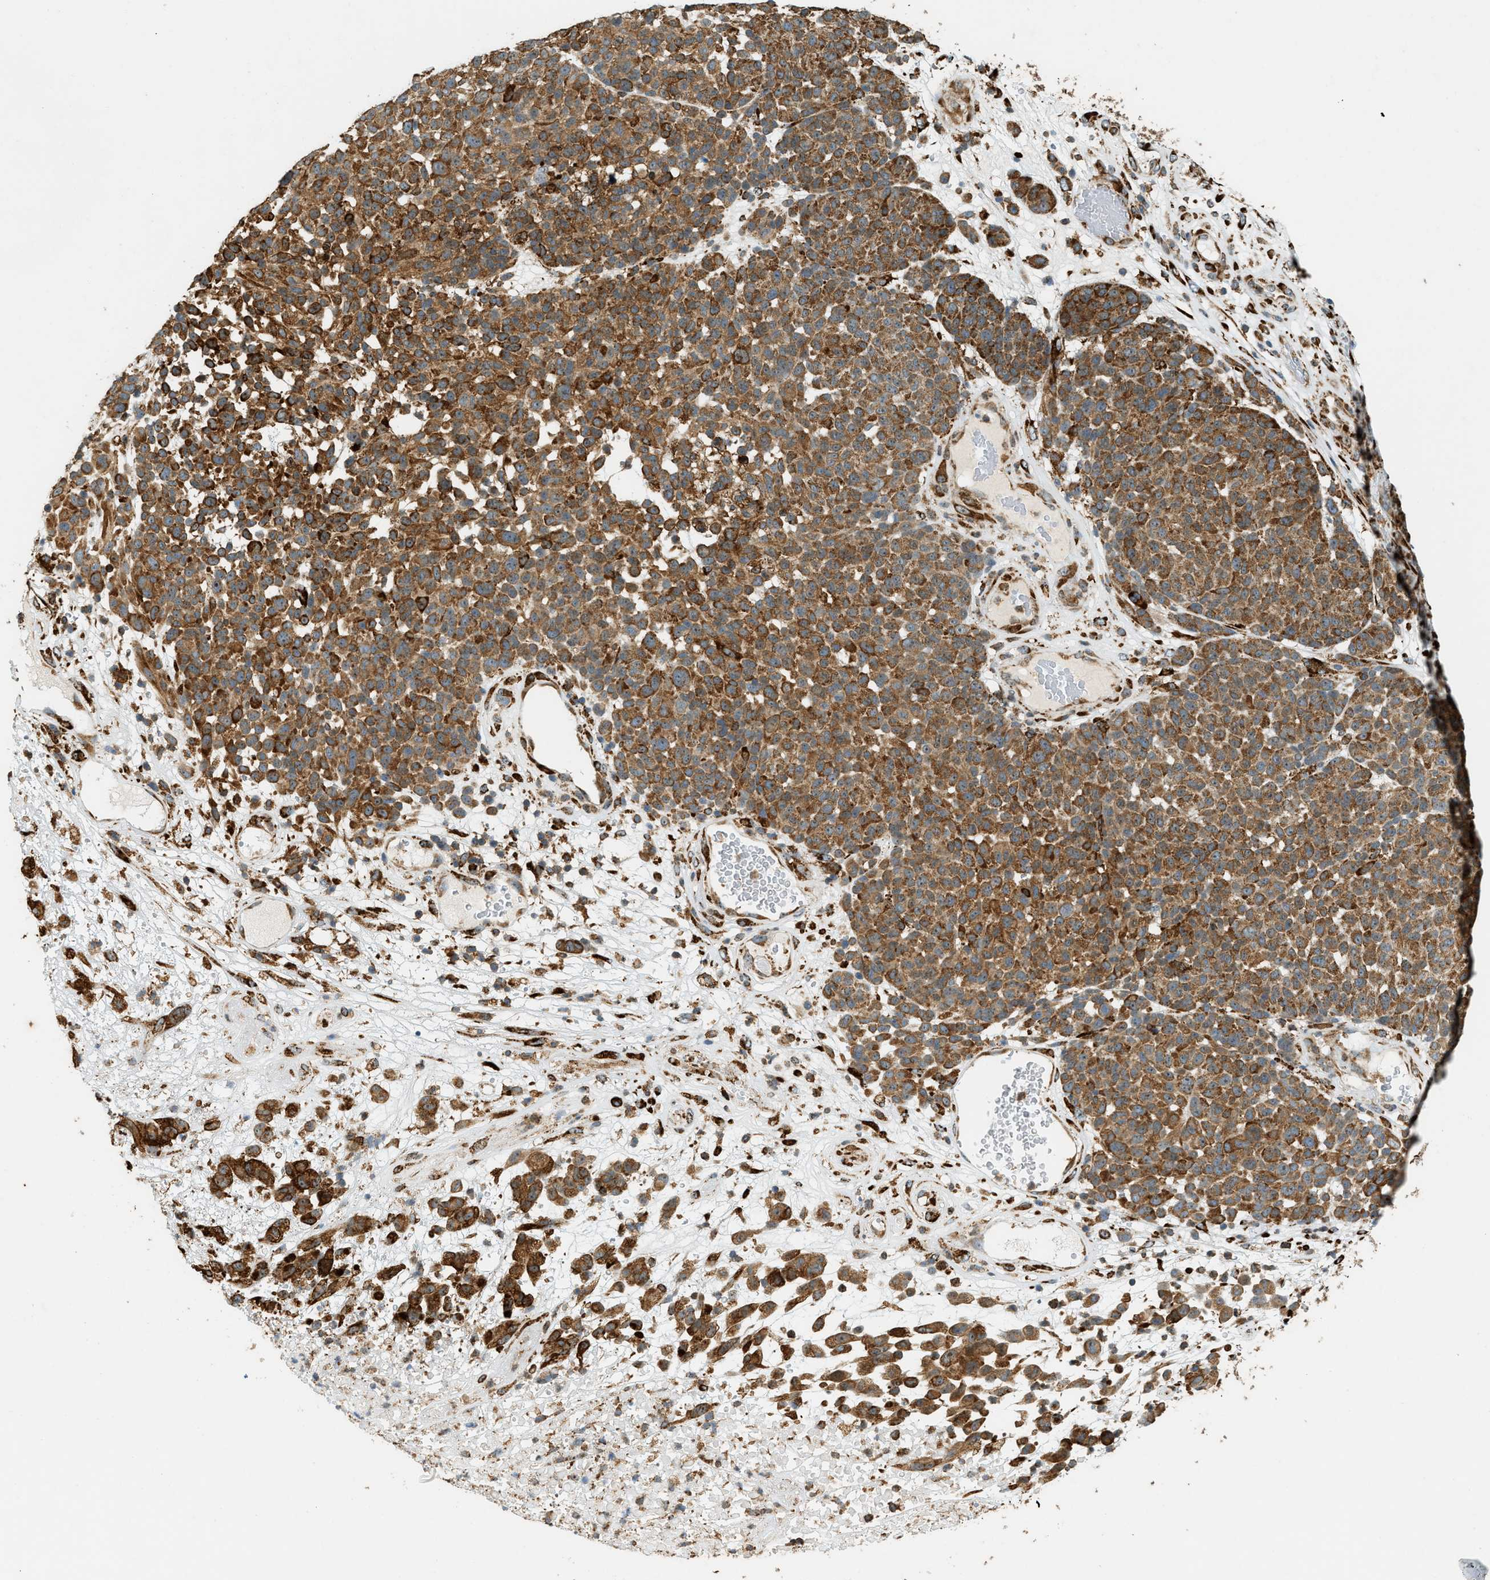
{"staining": {"intensity": "strong", "quantity": ">75%", "location": "cytoplasmic/membranous"}, "tissue": "melanoma", "cell_type": "Tumor cells", "image_type": "cancer", "snomed": [{"axis": "morphology", "description": "Malignant melanoma, NOS"}, {"axis": "topography", "description": "Skin"}], "caption": "High-magnification brightfield microscopy of melanoma stained with DAB (3,3'-diaminobenzidine) (brown) and counterstained with hematoxylin (blue). tumor cells exhibit strong cytoplasmic/membranous staining is appreciated in about>75% of cells.", "gene": "SEMA4D", "patient": {"sex": "male", "age": 59}}